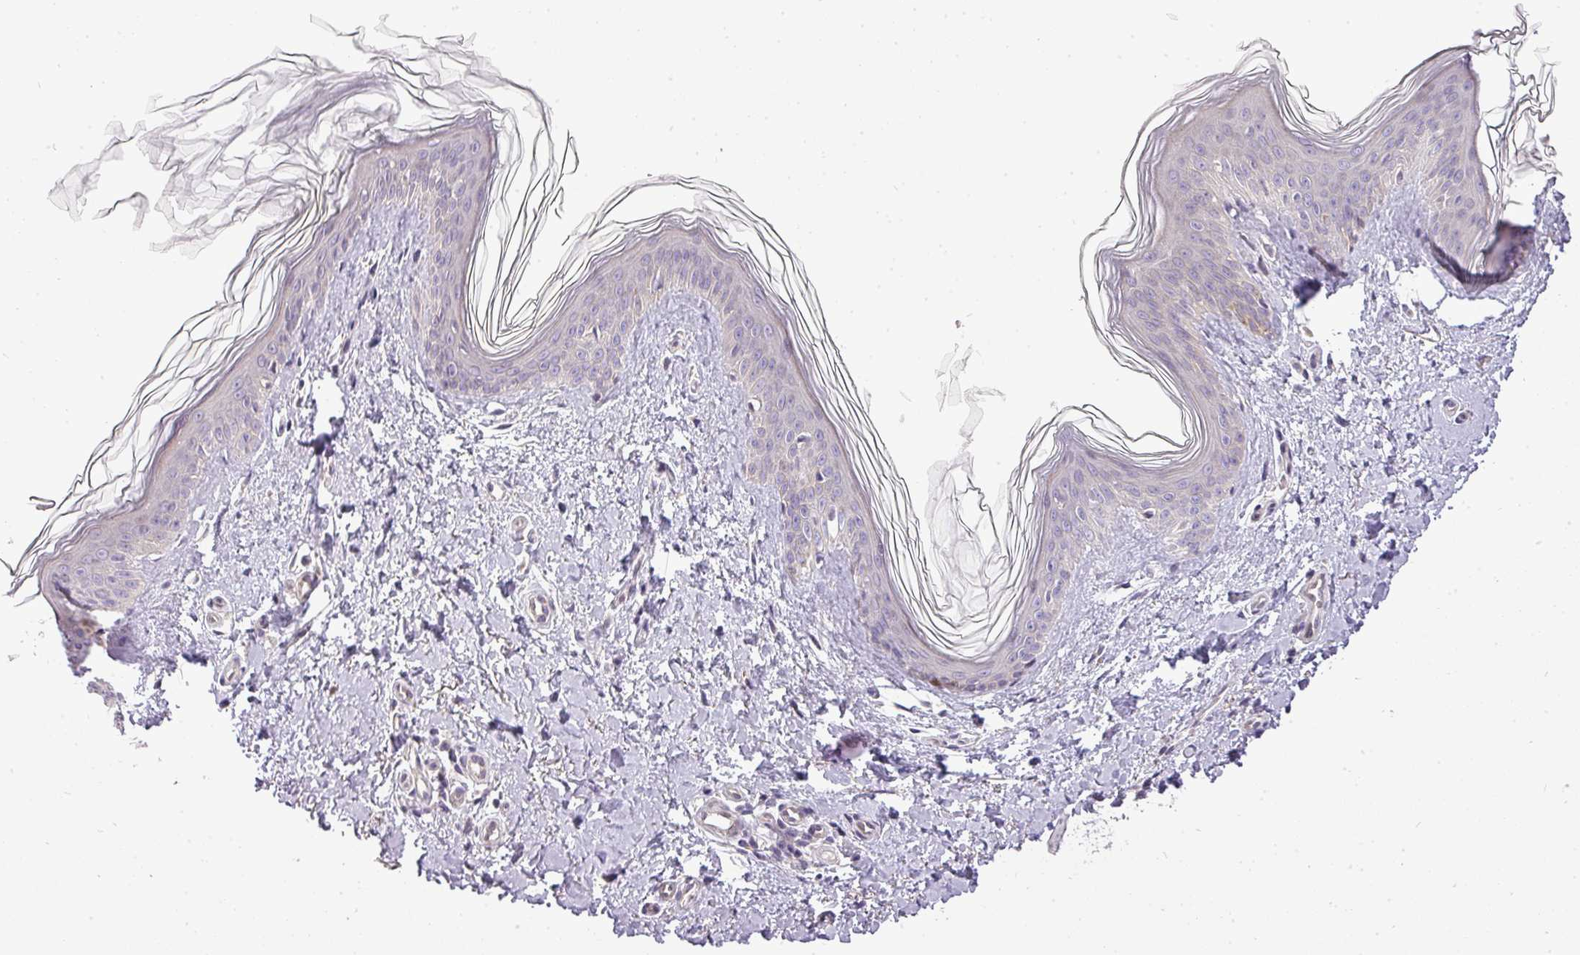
{"staining": {"intensity": "weak", "quantity": ">75%", "location": "cytoplasmic/membranous"}, "tissue": "skin", "cell_type": "Fibroblasts", "image_type": "normal", "snomed": [{"axis": "morphology", "description": "Normal tissue, NOS"}, {"axis": "topography", "description": "Skin"}], "caption": "Immunohistochemistry photomicrograph of normal skin: skin stained using immunohistochemistry (IHC) demonstrates low levels of weak protein expression localized specifically in the cytoplasmic/membranous of fibroblasts, appearing as a cytoplasmic/membranous brown color.", "gene": "ZDHHC1", "patient": {"sex": "female", "age": 41}}